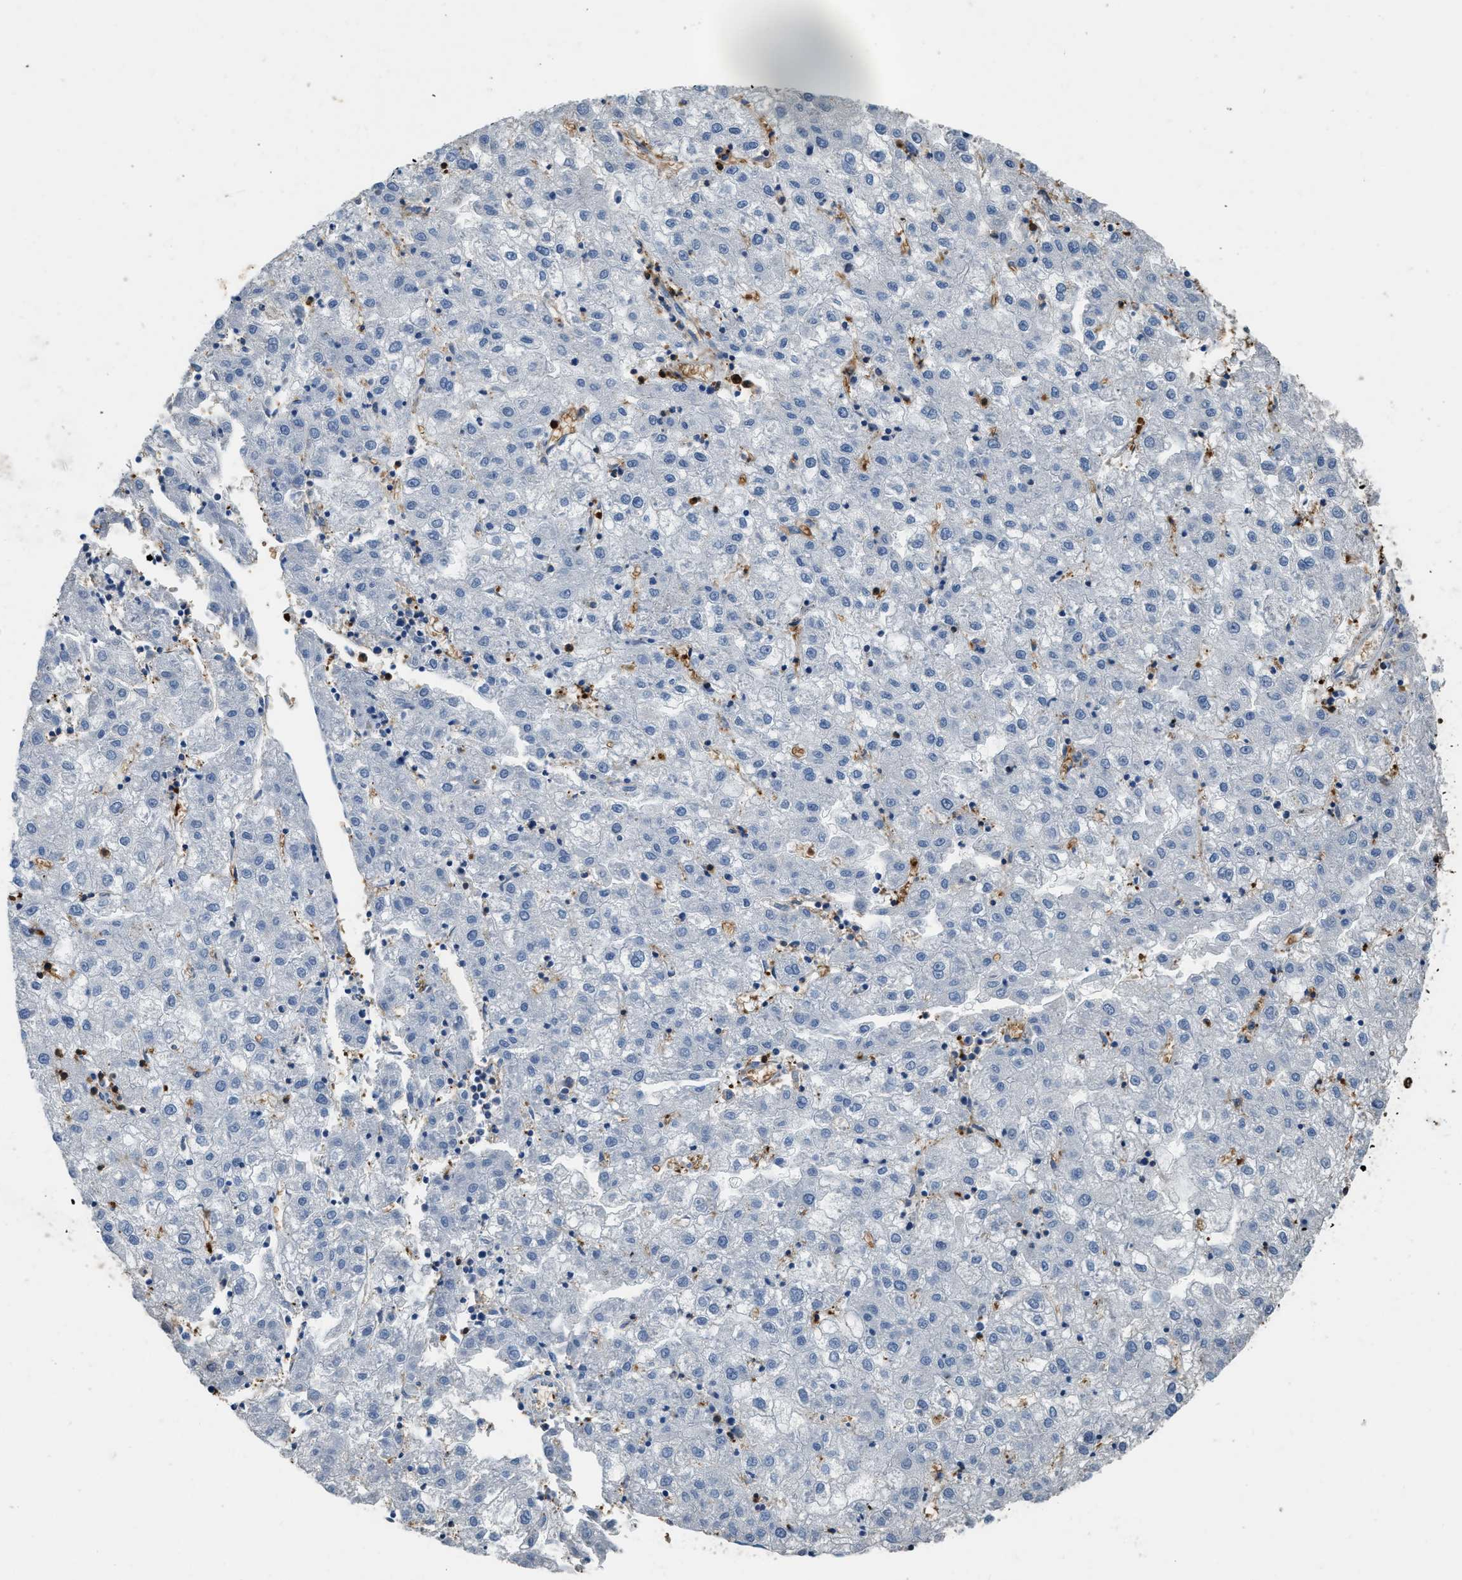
{"staining": {"intensity": "negative", "quantity": "none", "location": "none"}, "tissue": "liver cancer", "cell_type": "Tumor cells", "image_type": "cancer", "snomed": [{"axis": "morphology", "description": "Carcinoma, Hepatocellular, NOS"}, {"axis": "topography", "description": "Liver"}], "caption": "Immunohistochemical staining of human hepatocellular carcinoma (liver) shows no significant positivity in tumor cells. (DAB IHC with hematoxylin counter stain).", "gene": "ARHGDIB", "patient": {"sex": "male", "age": 72}}